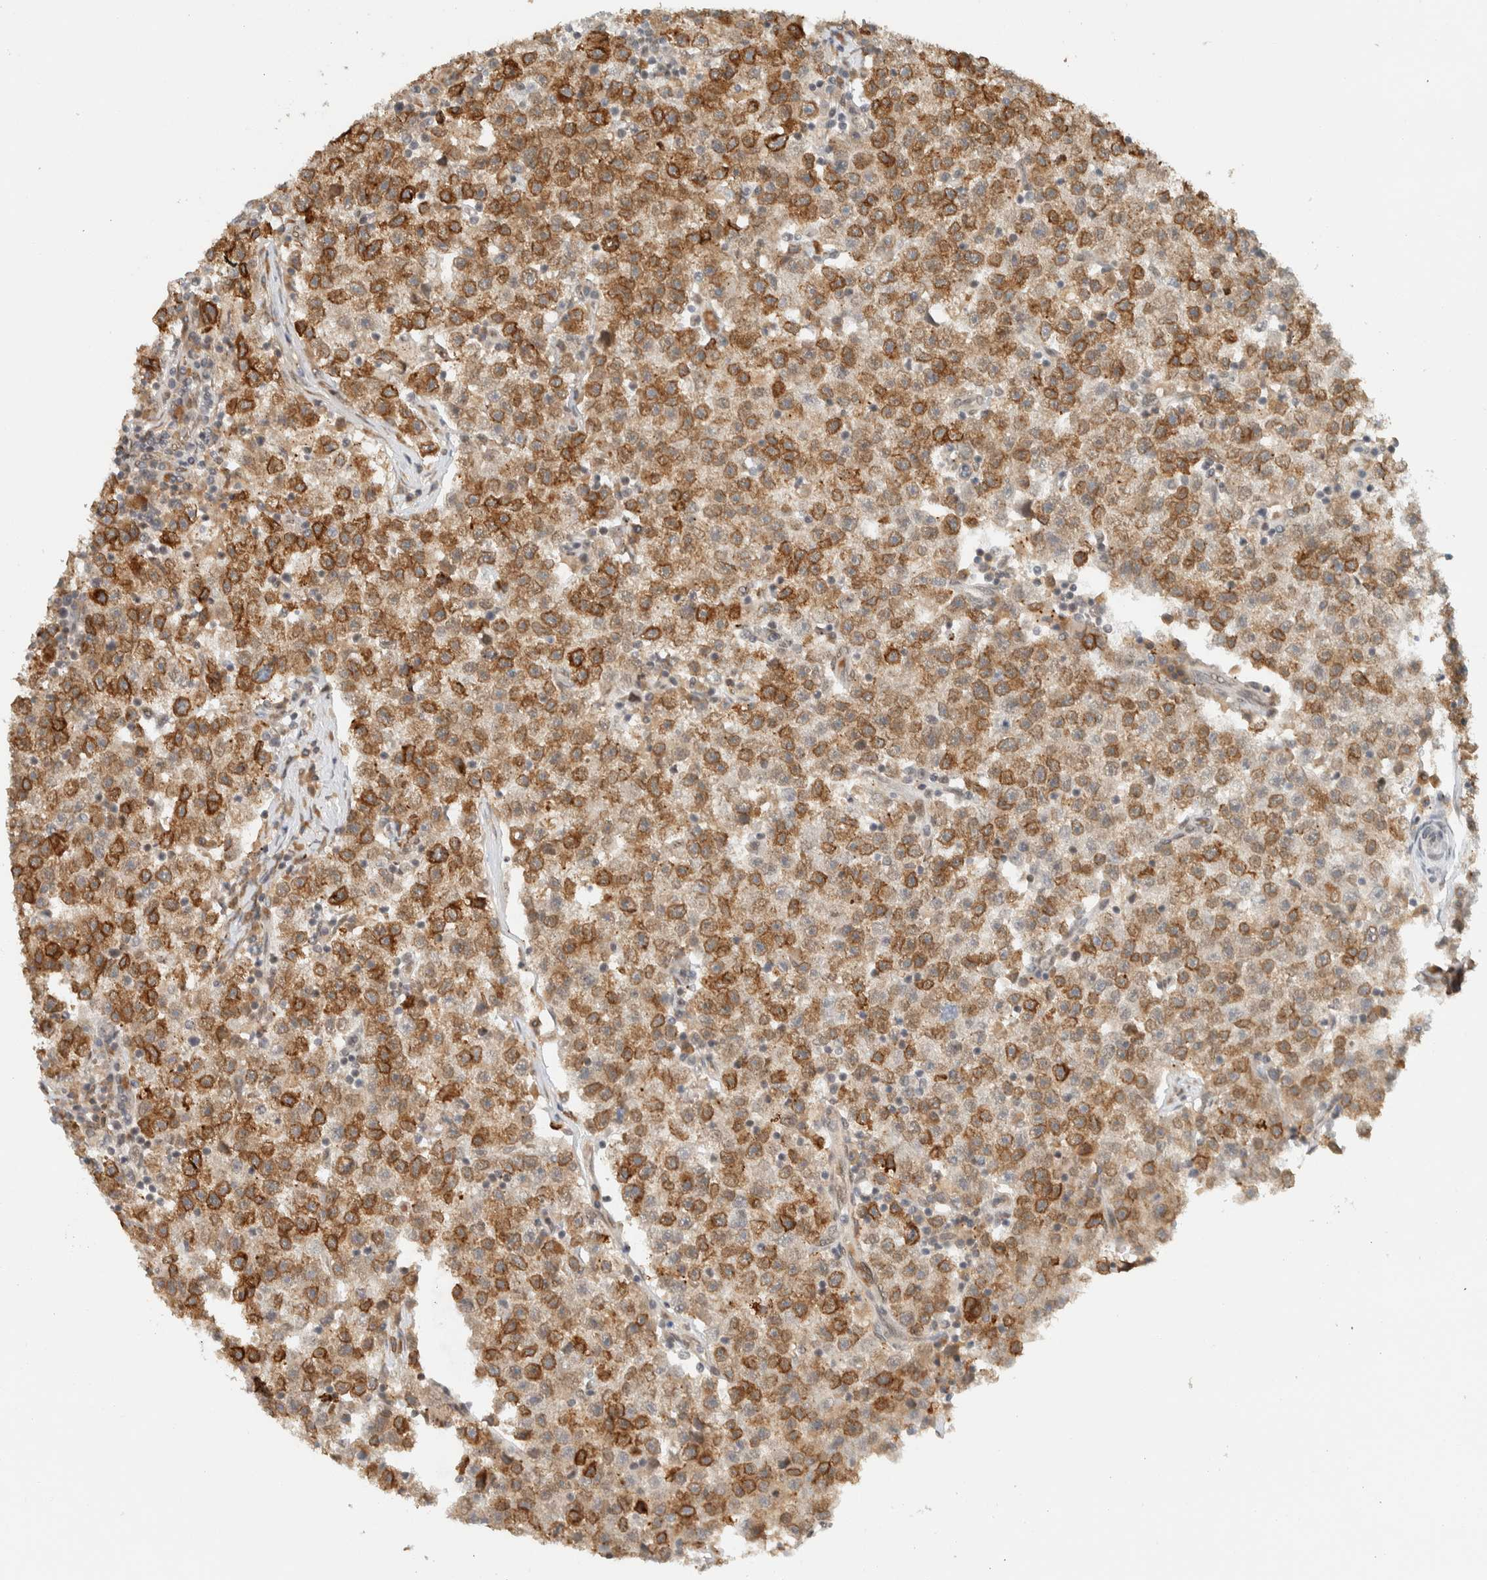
{"staining": {"intensity": "moderate", "quantity": ">75%", "location": "cytoplasmic/membranous"}, "tissue": "testis cancer", "cell_type": "Tumor cells", "image_type": "cancer", "snomed": [{"axis": "morphology", "description": "Seminoma, NOS"}, {"axis": "topography", "description": "Testis"}], "caption": "A high-resolution photomicrograph shows IHC staining of testis cancer (seminoma), which shows moderate cytoplasmic/membranous positivity in approximately >75% of tumor cells. The protein is shown in brown color, while the nuclei are stained blue.", "gene": "ITPRID1", "patient": {"sex": "male", "age": 22}}